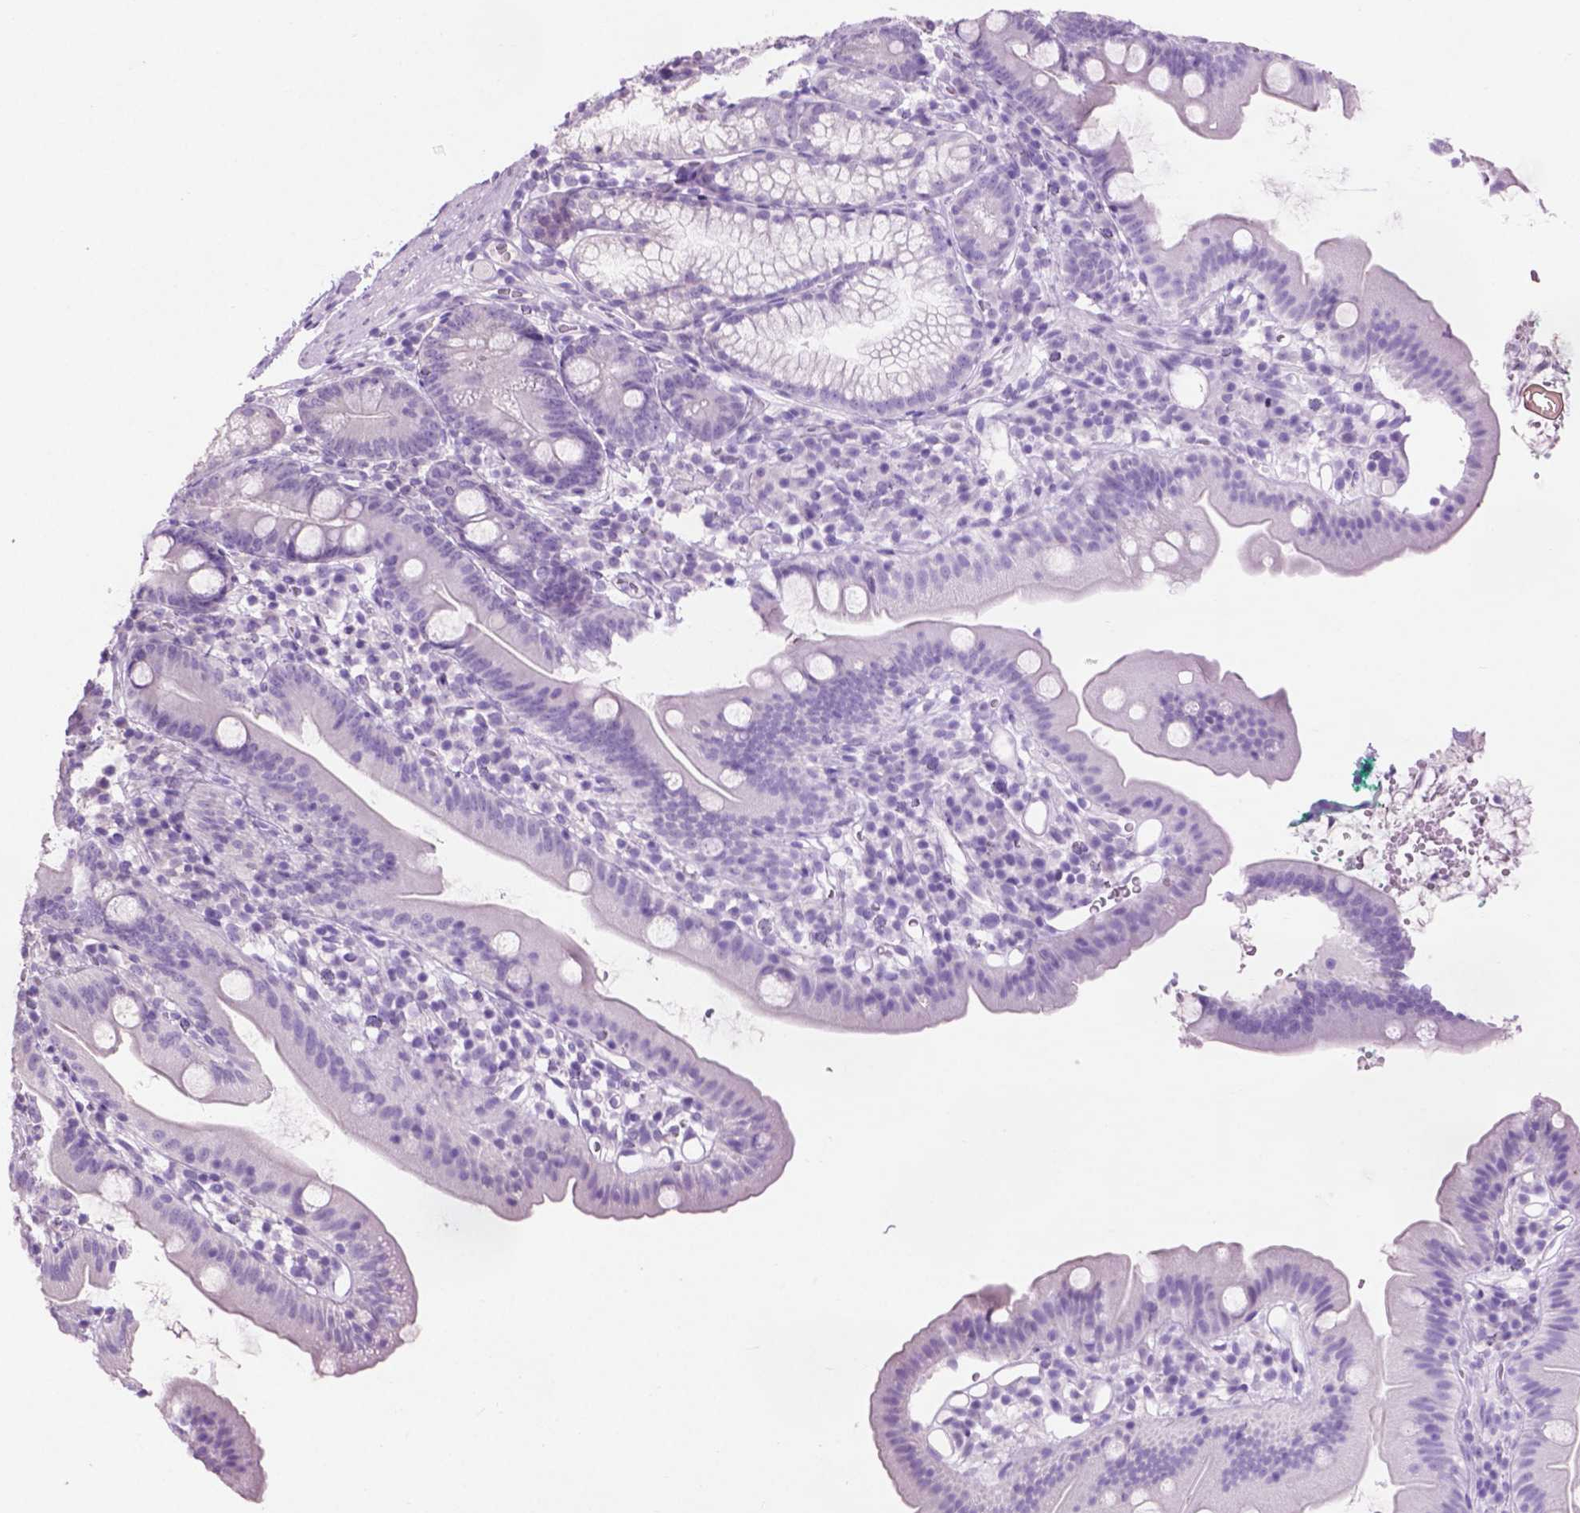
{"staining": {"intensity": "negative", "quantity": "none", "location": "none"}, "tissue": "duodenum", "cell_type": "Glandular cells", "image_type": "normal", "snomed": [{"axis": "morphology", "description": "Normal tissue, NOS"}, {"axis": "topography", "description": "Duodenum"}], "caption": "This is a histopathology image of immunohistochemistry (IHC) staining of unremarkable duodenum, which shows no expression in glandular cells. Brightfield microscopy of immunohistochemistry stained with DAB (brown) and hematoxylin (blue), captured at high magnification.", "gene": "CRYBA4", "patient": {"sex": "female", "age": 67}}